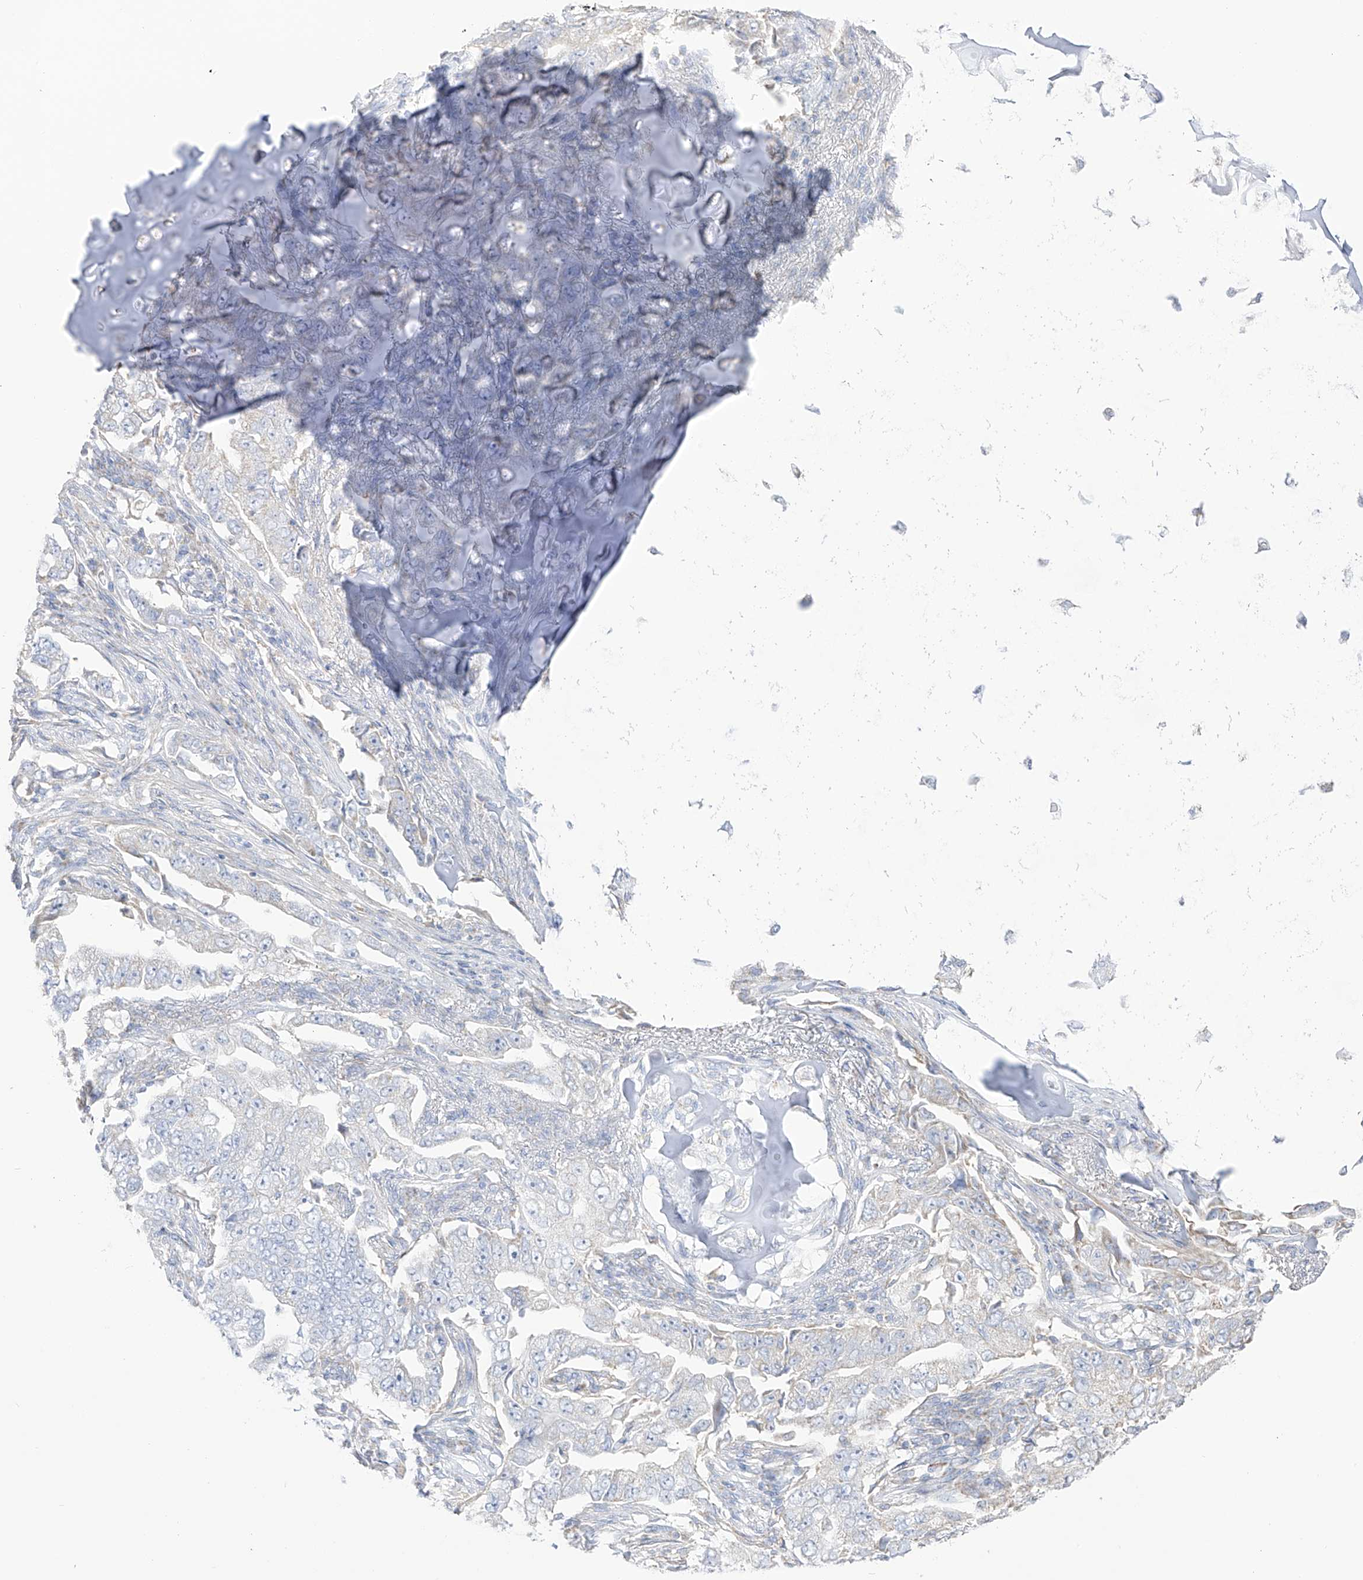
{"staining": {"intensity": "negative", "quantity": "none", "location": "none"}, "tissue": "lung cancer", "cell_type": "Tumor cells", "image_type": "cancer", "snomed": [{"axis": "morphology", "description": "Adenocarcinoma, NOS"}, {"axis": "topography", "description": "Lung"}], "caption": "Adenocarcinoma (lung) stained for a protein using immunohistochemistry (IHC) reveals no staining tumor cells.", "gene": "RCHY1", "patient": {"sex": "female", "age": 51}}